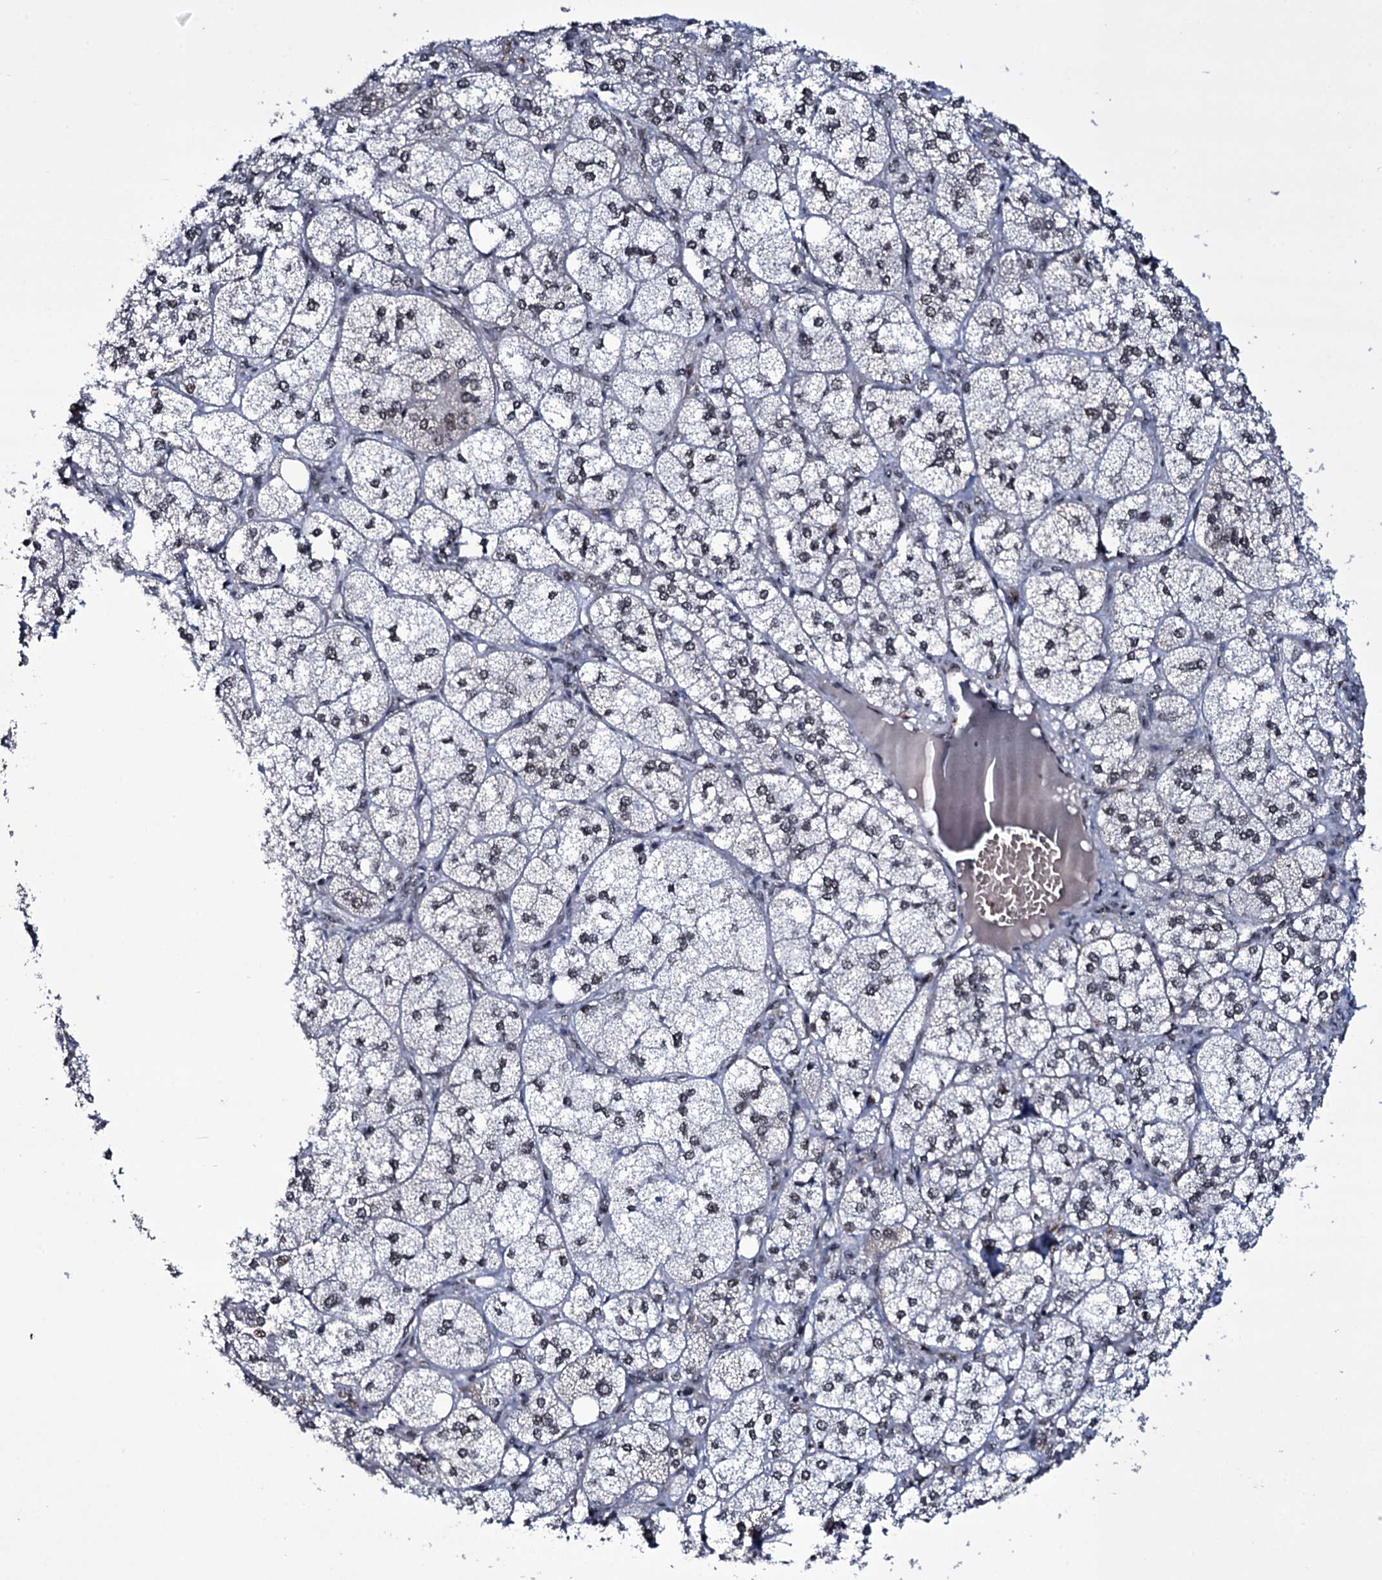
{"staining": {"intensity": "strong", "quantity": "<25%", "location": "nuclear"}, "tissue": "adrenal gland", "cell_type": "Glandular cells", "image_type": "normal", "snomed": [{"axis": "morphology", "description": "Normal tissue, NOS"}, {"axis": "topography", "description": "Adrenal gland"}], "caption": "High-magnification brightfield microscopy of benign adrenal gland stained with DAB (brown) and counterstained with hematoxylin (blue). glandular cells exhibit strong nuclear positivity is appreciated in approximately<25% of cells.", "gene": "ZMIZ2", "patient": {"sex": "female", "age": 61}}